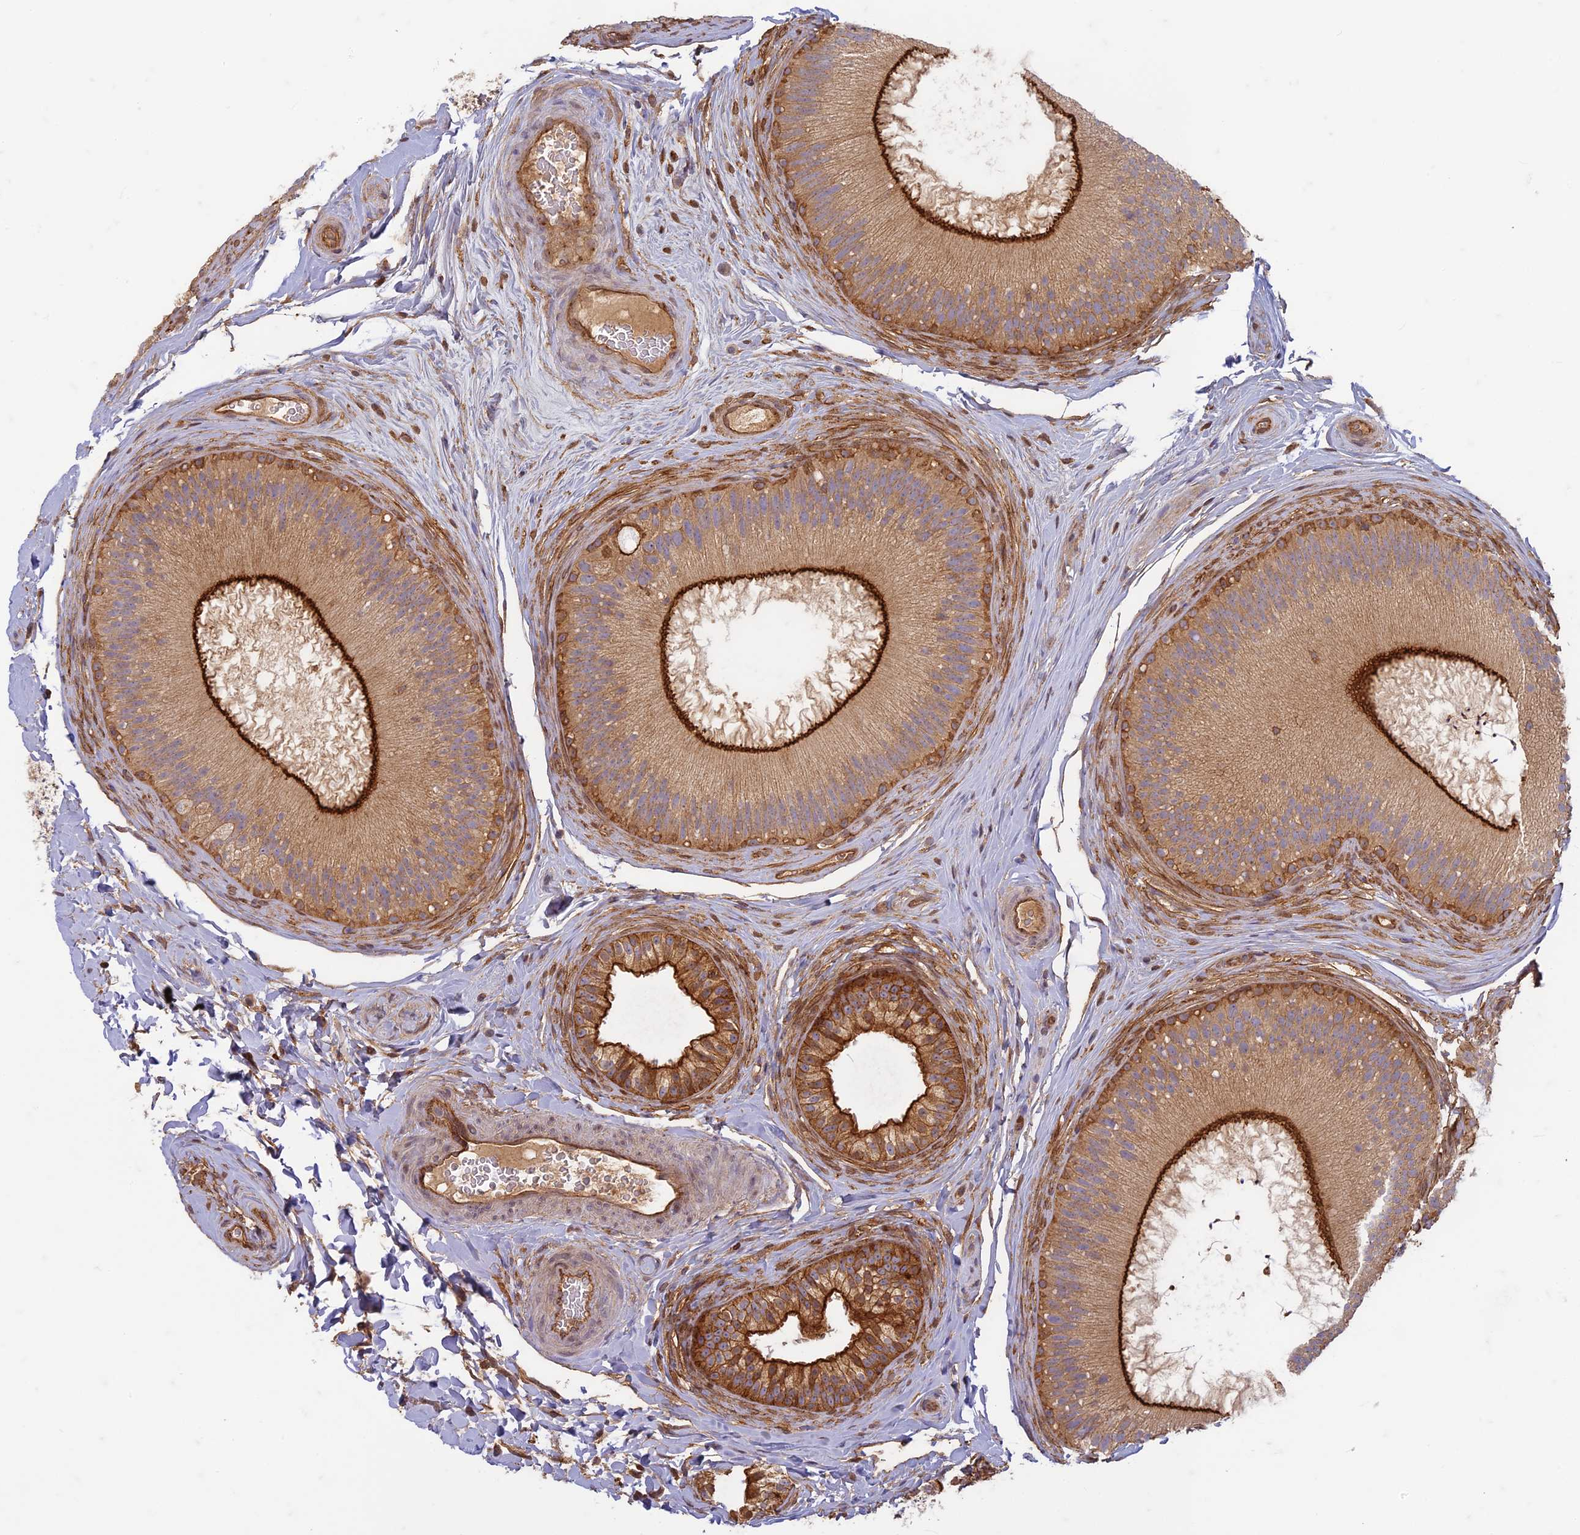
{"staining": {"intensity": "strong", "quantity": ">75%", "location": "cytoplasmic/membranous"}, "tissue": "epididymis", "cell_type": "Glandular cells", "image_type": "normal", "snomed": [{"axis": "morphology", "description": "Normal tissue, NOS"}, {"axis": "topography", "description": "Epididymis"}], "caption": "A photomicrograph of epididymis stained for a protein exhibits strong cytoplasmic/membranous brown staining in glandular cells.", "gene": "TCF25", "patient": {"sex": "male", "age": 45}}